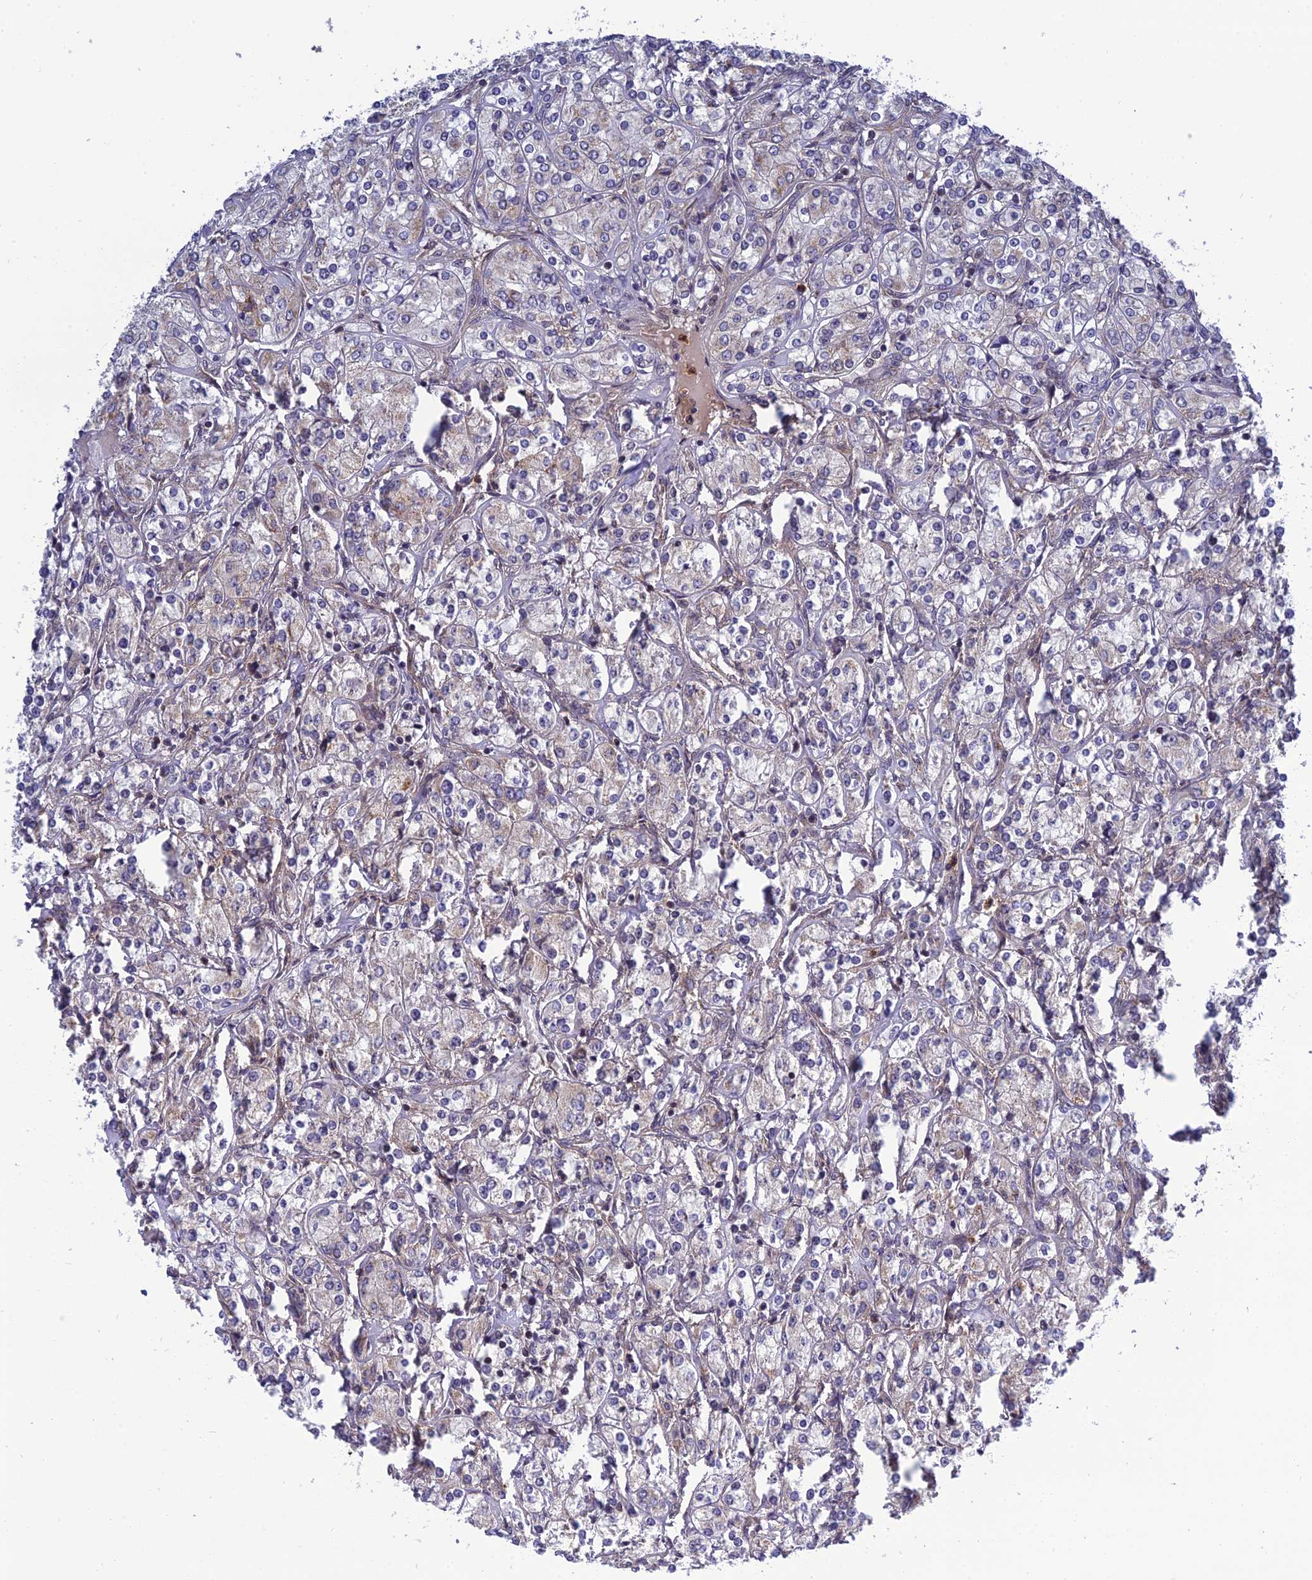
{"staining": {"intensity": "negative", "quantity": "none", "location": "none"}, "tissue": "renal cancer", "cell_type": "Tumor cells", "image_type": "cancer", "snomed": [{"axis": "morphology", "description": "Adenocarcinoma, NOS"}, {"axis": "topography", "description": "Kidney"}], "caption": "Immunohistochemical staining of human renal cancer demonstrates no significant staining in tumor cells. (Brightfield microscopy of DAB (3,3'-diaminobenzidine) IHC at high magnification).", "gene": "REXO1", "patient": {"sex": "male", "age": 77}}